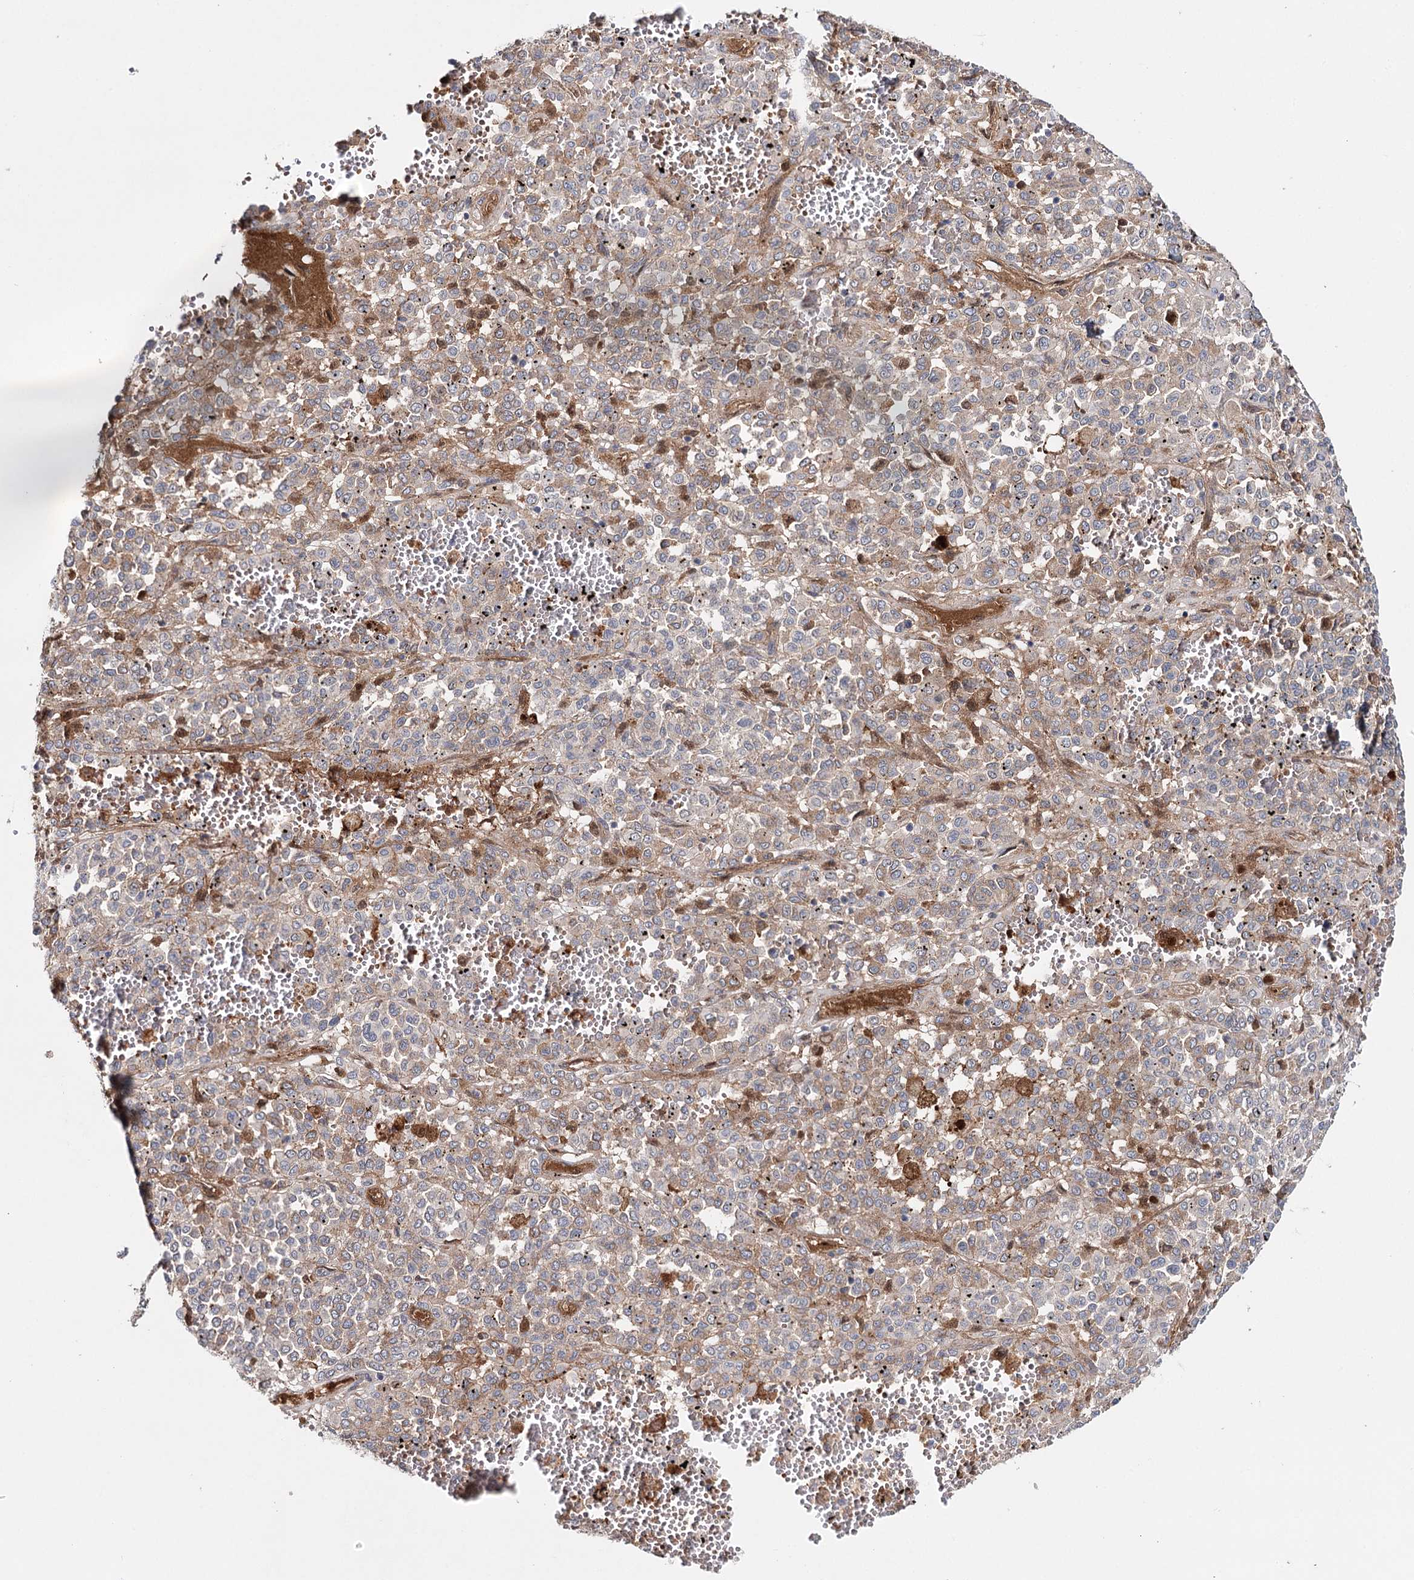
{"staining": {"intensity": "weak", "quantity": "25%-75%", "location": "cytoplasmic/membranous"}, "tissue": "melanoma", "cell_type": "Tumor cells", "image_type": "cancer", "snomed": [{"axis": "morphology", "description": "Malignant melanoma, Metastatic site"}, {"axis": "topography", "description": "Pancreas"}], "caption": "This histopathology image shows immunohistochemistry (IHC) staining of melanoma, with low weak cytoplasmic/membranous staining in approximately 25%-75% of tumor cells.", "gene": "PKP4", "patient": {"sex": "female", "age": 30}}